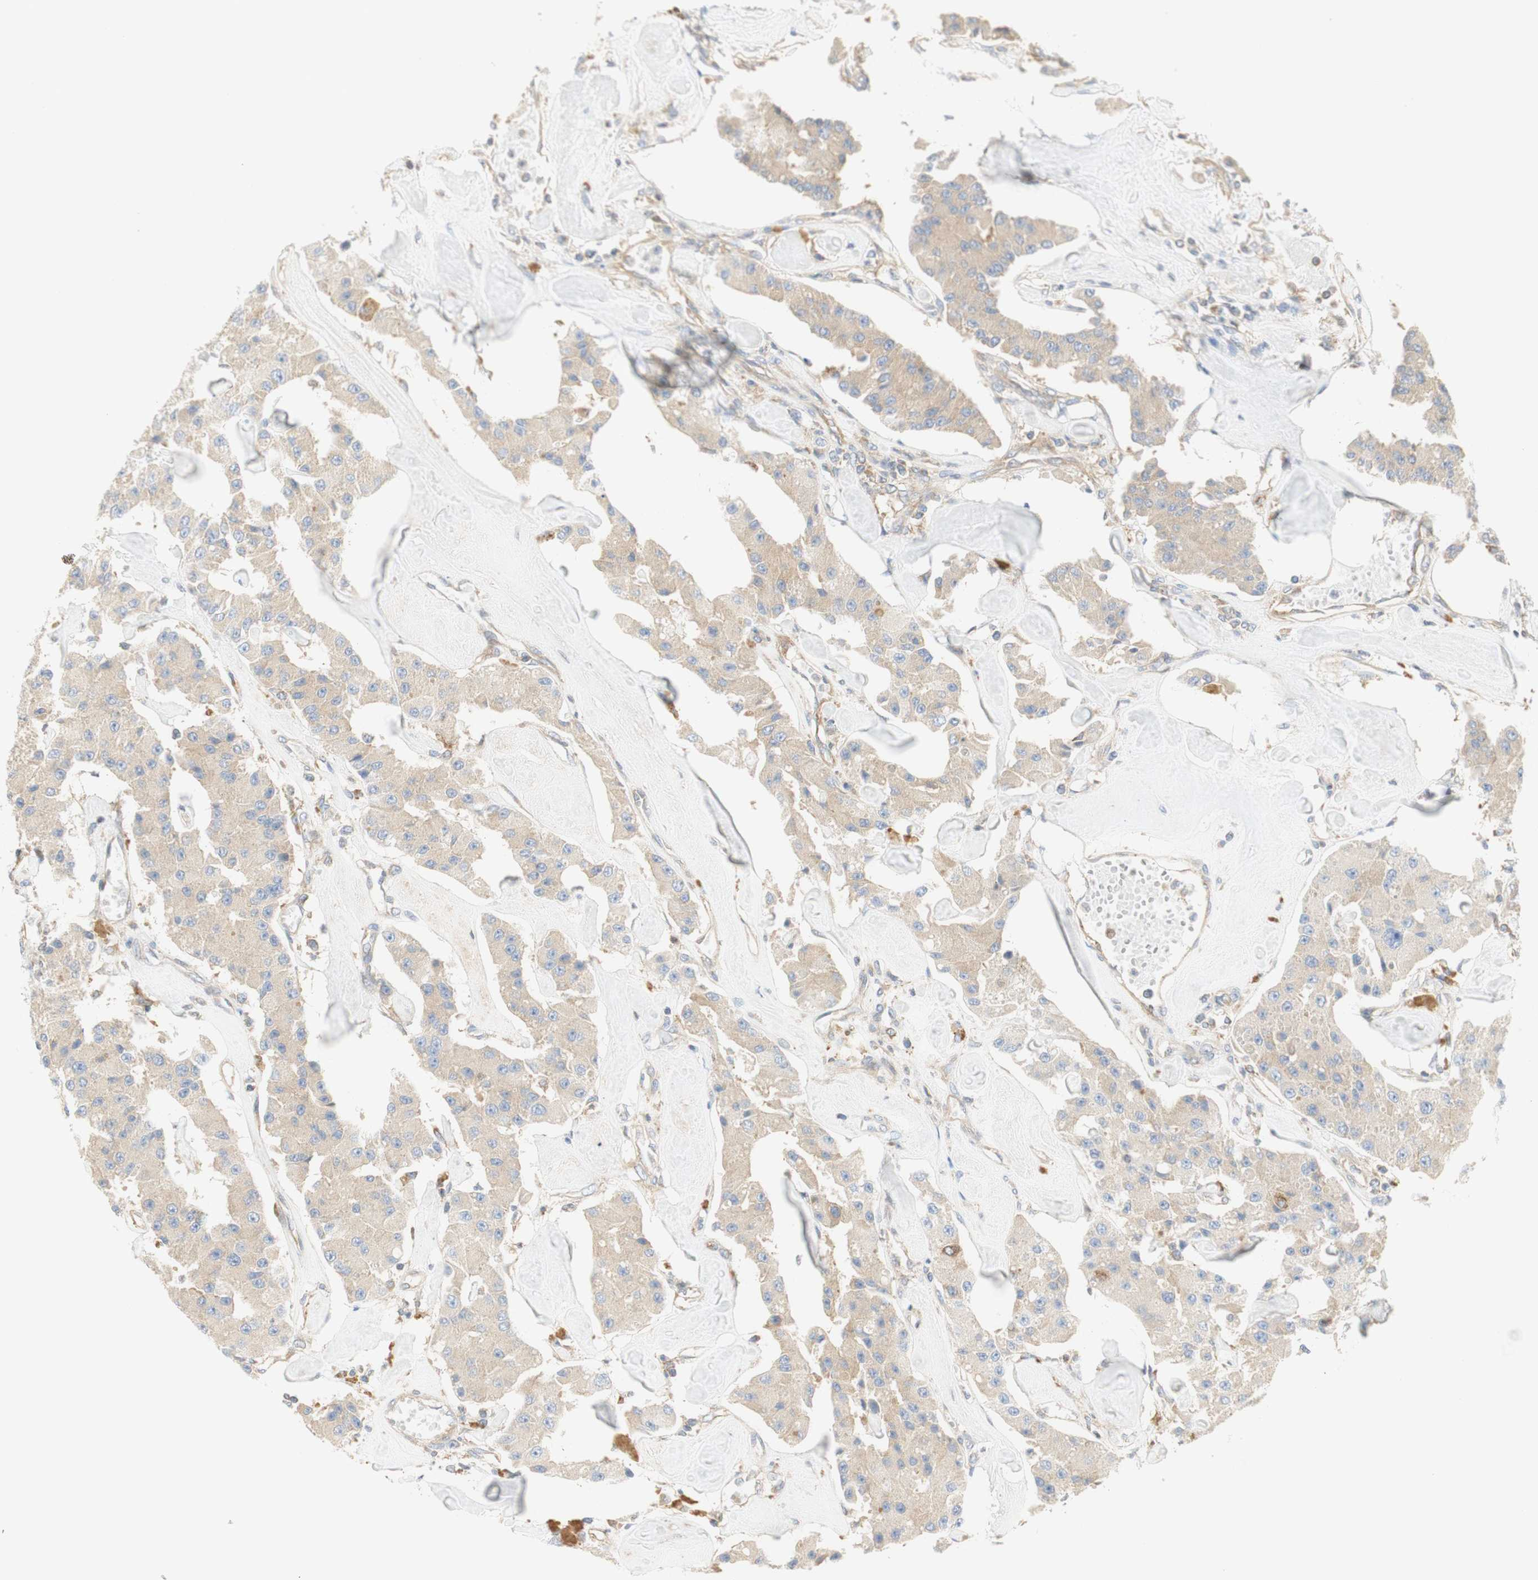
{"staining": {"intensity": "weak", "quantity": ">75%", "location": "cytoplasmic/membranous"}, "tissue": "carcinoid", "cell_type": "Tumor cells", "image_type": "cancer", "snomed": [{"axis": "morphology", "description": "Carcinoid, malignant, NOS"}, {"axis": "topography", "description": "Pancreas"}], "caption": "Protein staining of carcinoid tissue exhibits weak cytoplasmic/membranous expression in about >75% of tumor cells. The protein is stained brown, and the nuclei are stained in blue (DAB IHC with brightfield microscopy, high magnification).", "gene": "IKBKG", "patient": {"sex": "male", "age": 41}}